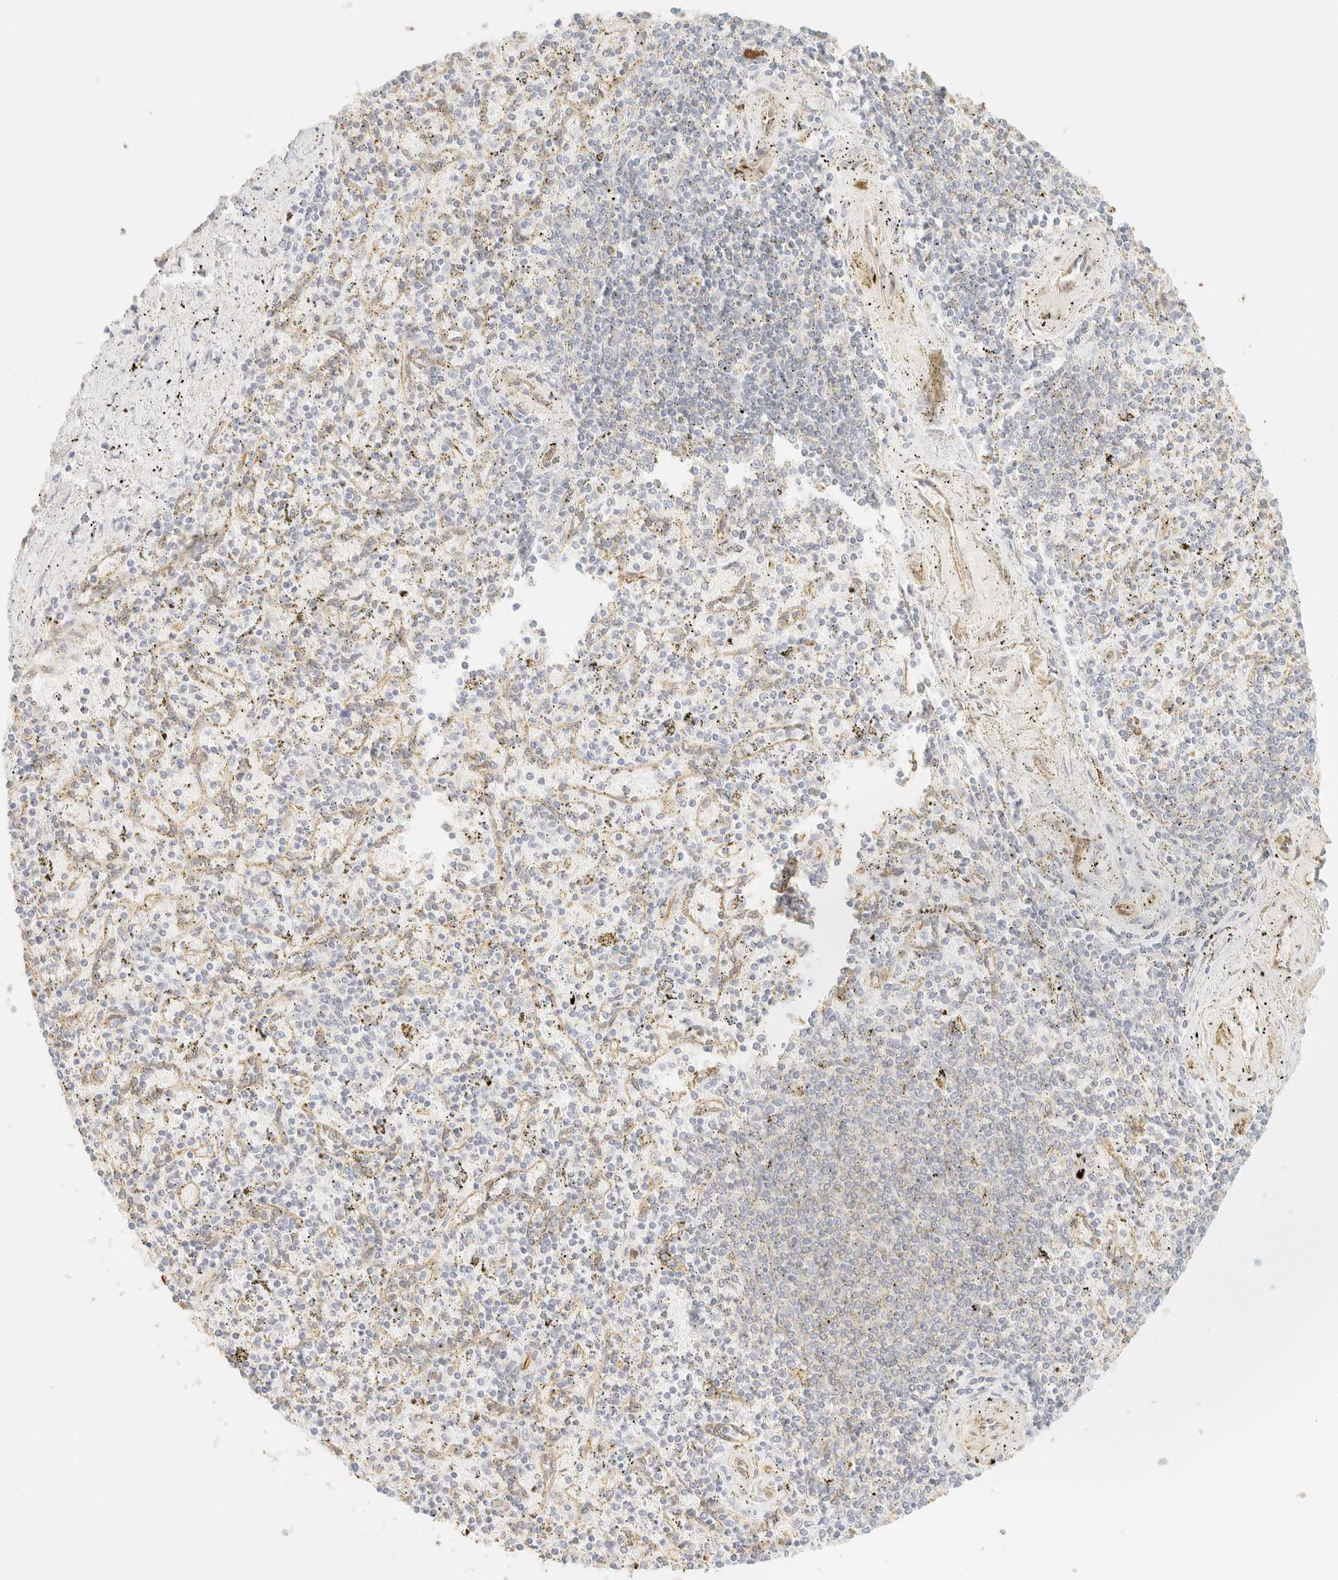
{"staining": {"intensity": "negative", "quantity": "none", "location": "none"}, "tissue": "spleen", "cell_type": "Cells in red pulp", "image_type": "normal", "snomed": [{"axis": "morphology", "description": "Normal tissue, NOS"}, {"axis": "topography", "description": "Spleen"}], "caption": "Immunohistochemistry micrograph of normal human spleen stained for a protein (brown), which reveals no positivity in cells in red pulp. (Stains: DAB immunohistochemistry (IHC) with hematoxylin counter stain, Microscopy: brightfield microscopy at high magnification).", "gene": "ZSCAN18", "patient": {"sex": "male", "age": 72}}